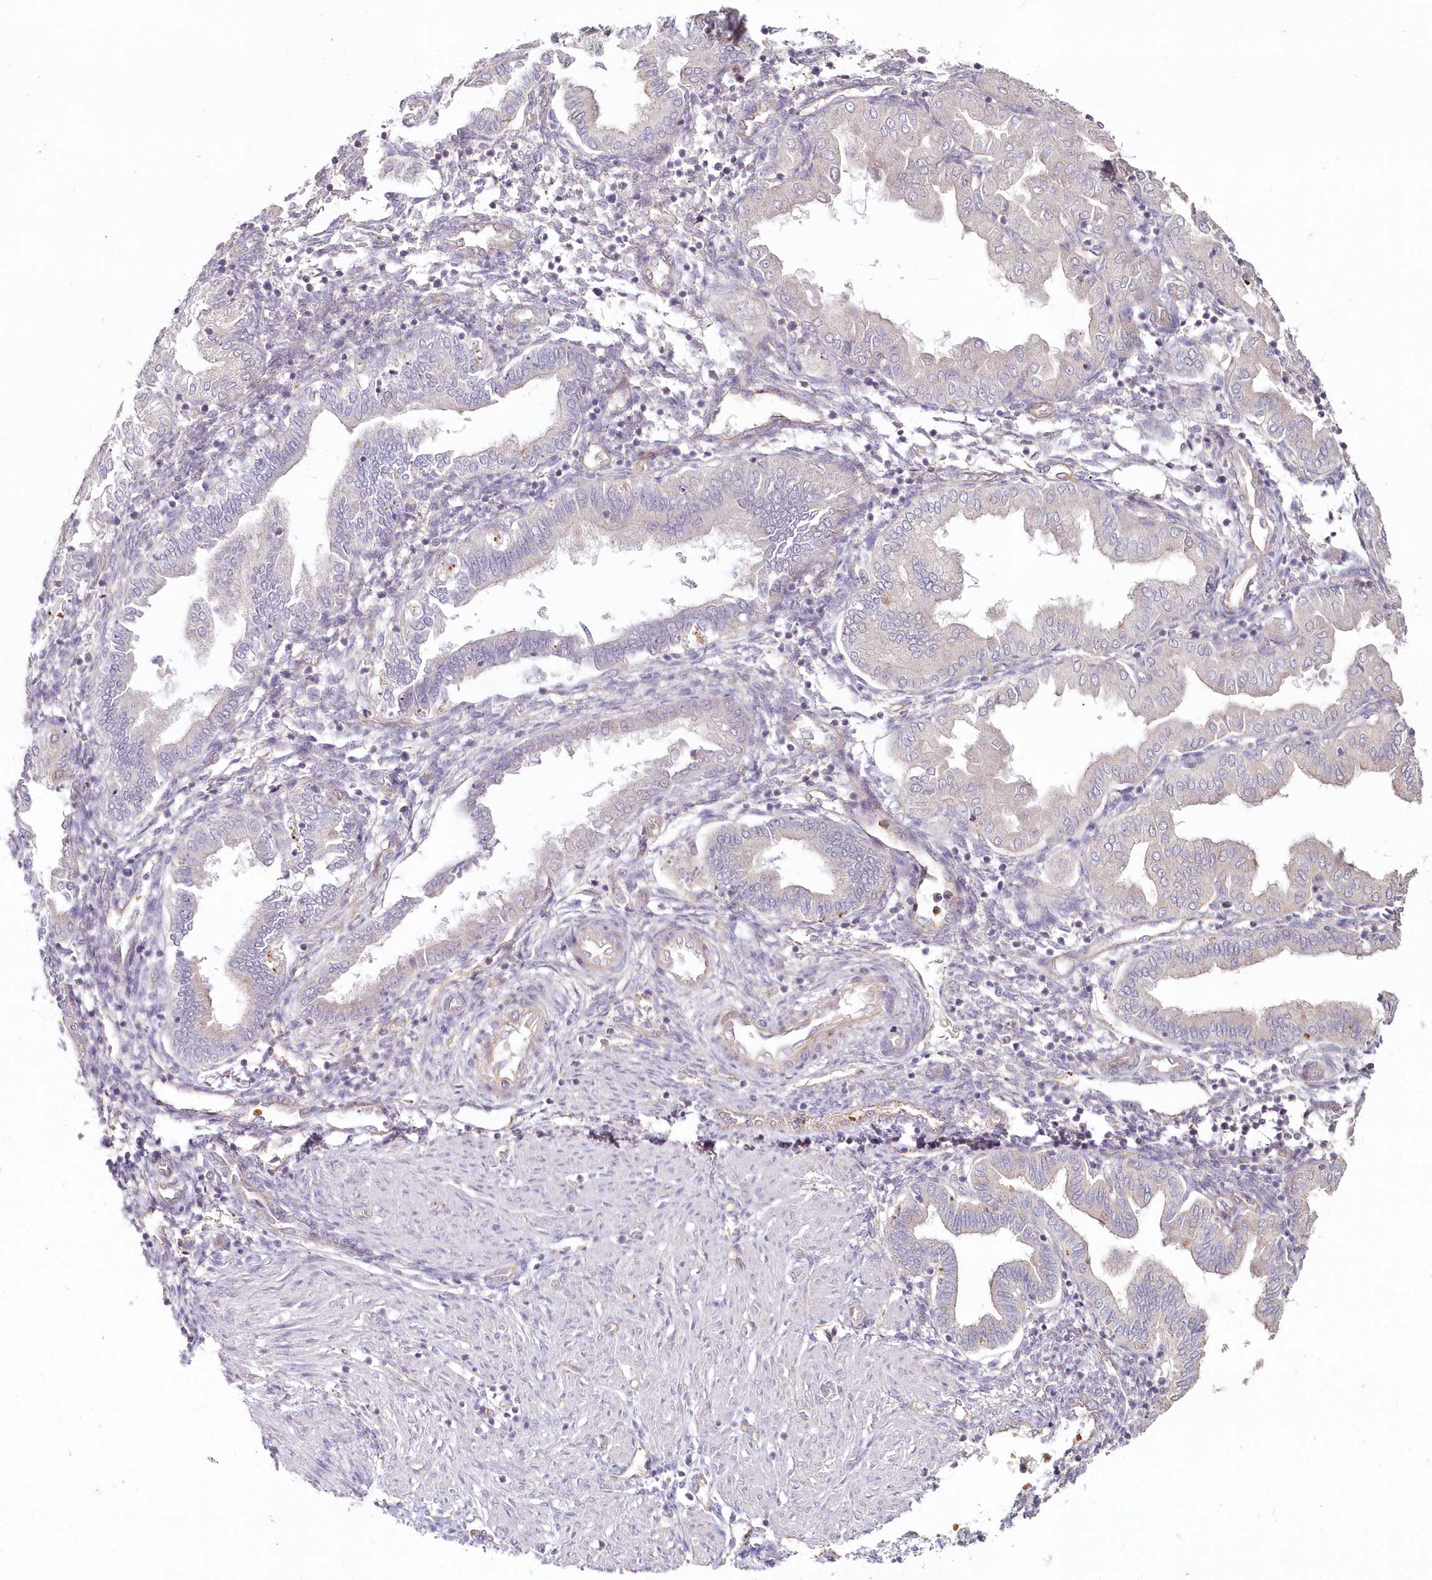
{"staining": {"intensity": "negative", "quantity": "none", "location": "none"}, "tissue": "endometrium", "cell_type": "Cells in endometrial stroma", "image_type": "normal", "snomed": [{"axis": "morphology", "description": "Normal tissue, NOS"}, {"axis": "topography", "description": "Endometrium"}], "caption": "DAB (3,3'-diaminobenzidine) immunohistochemical staining of unremarkable human endometrium demonstrates no significant staining in cells in endometrial stroma. (DAB (3,3'-diaminobenzidine) immunohistochemistry with hematoxylin counter stain).", "gene": "HYCC2", "patient": {"sex": "female", "age": 53}}